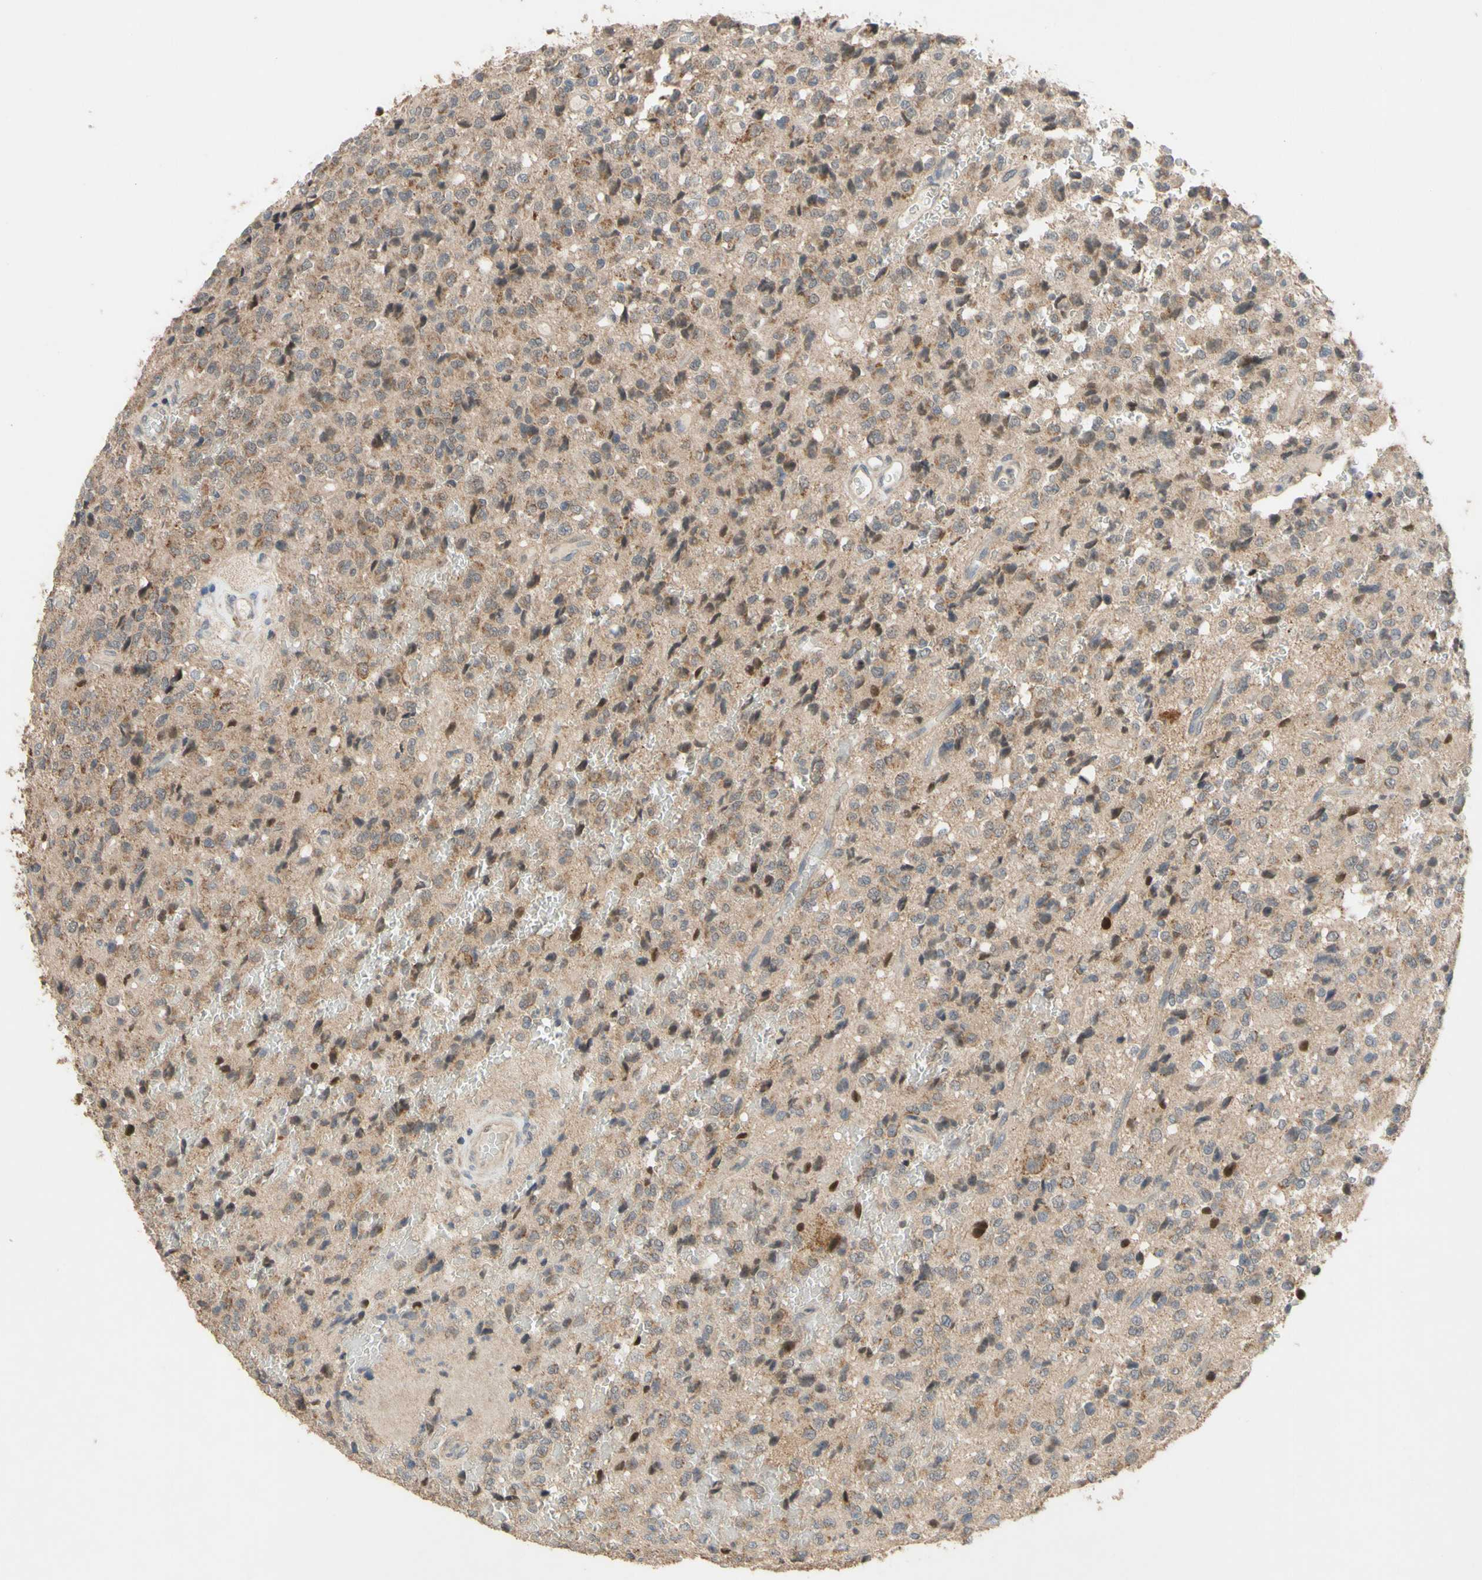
{"staining": {"intensity": "weak", "quantity": ">75%", "location": "cytoplasmic/membranous"}, "tissue": "glioma", "cell_type": "Tumor cells", "image_type": "cancer", "snomed": [{"axis": "morphology", "description": "Glioma, malignant, High grade"}, {"axis": "topography", "description": "pancreas cauda"}], "caption": "IHC of malignant glioma (high-grade) shows low levels of weak cytoplasmic/membranous positivity in approximately >75% of tumor cells.", "gene": "CD164", "patient": {"sex": "male", "age": 60}}